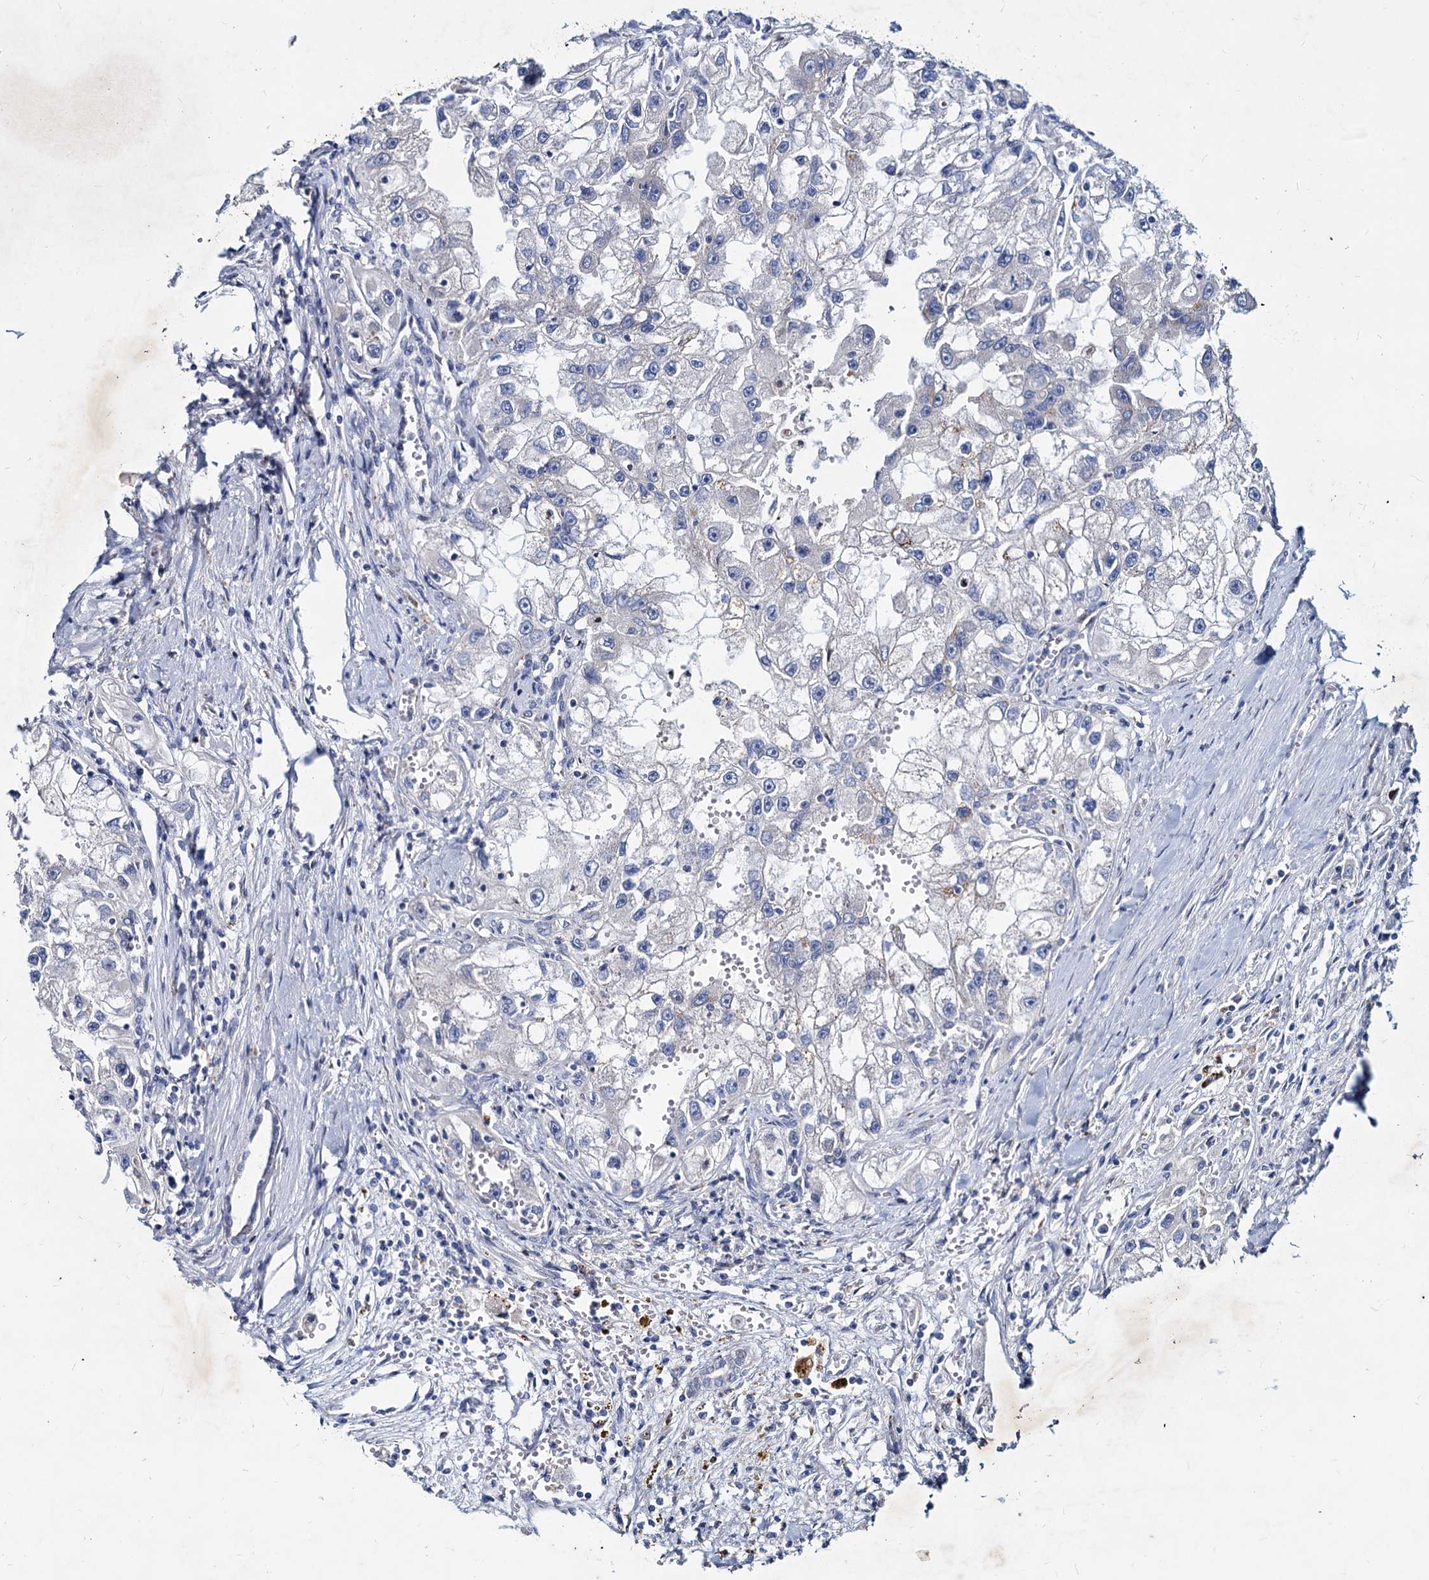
{"staining": {"intensity": "negative", "quantity": "none", "location": "none"}, "tissue": "renal cancer", "cell_type": "Tumor cells", "image_type": "cancer", "snomed": [{"axis": "morphology", "description": "Adenocarcinoma, NOS"}, {"axis": "topography", "description": "Kidney"}], "caption": "IHC of renal cancer shows no positivity in tumor cells.", "gene": "AGBL4", "patient": {"sex": "male", "age": 63}}